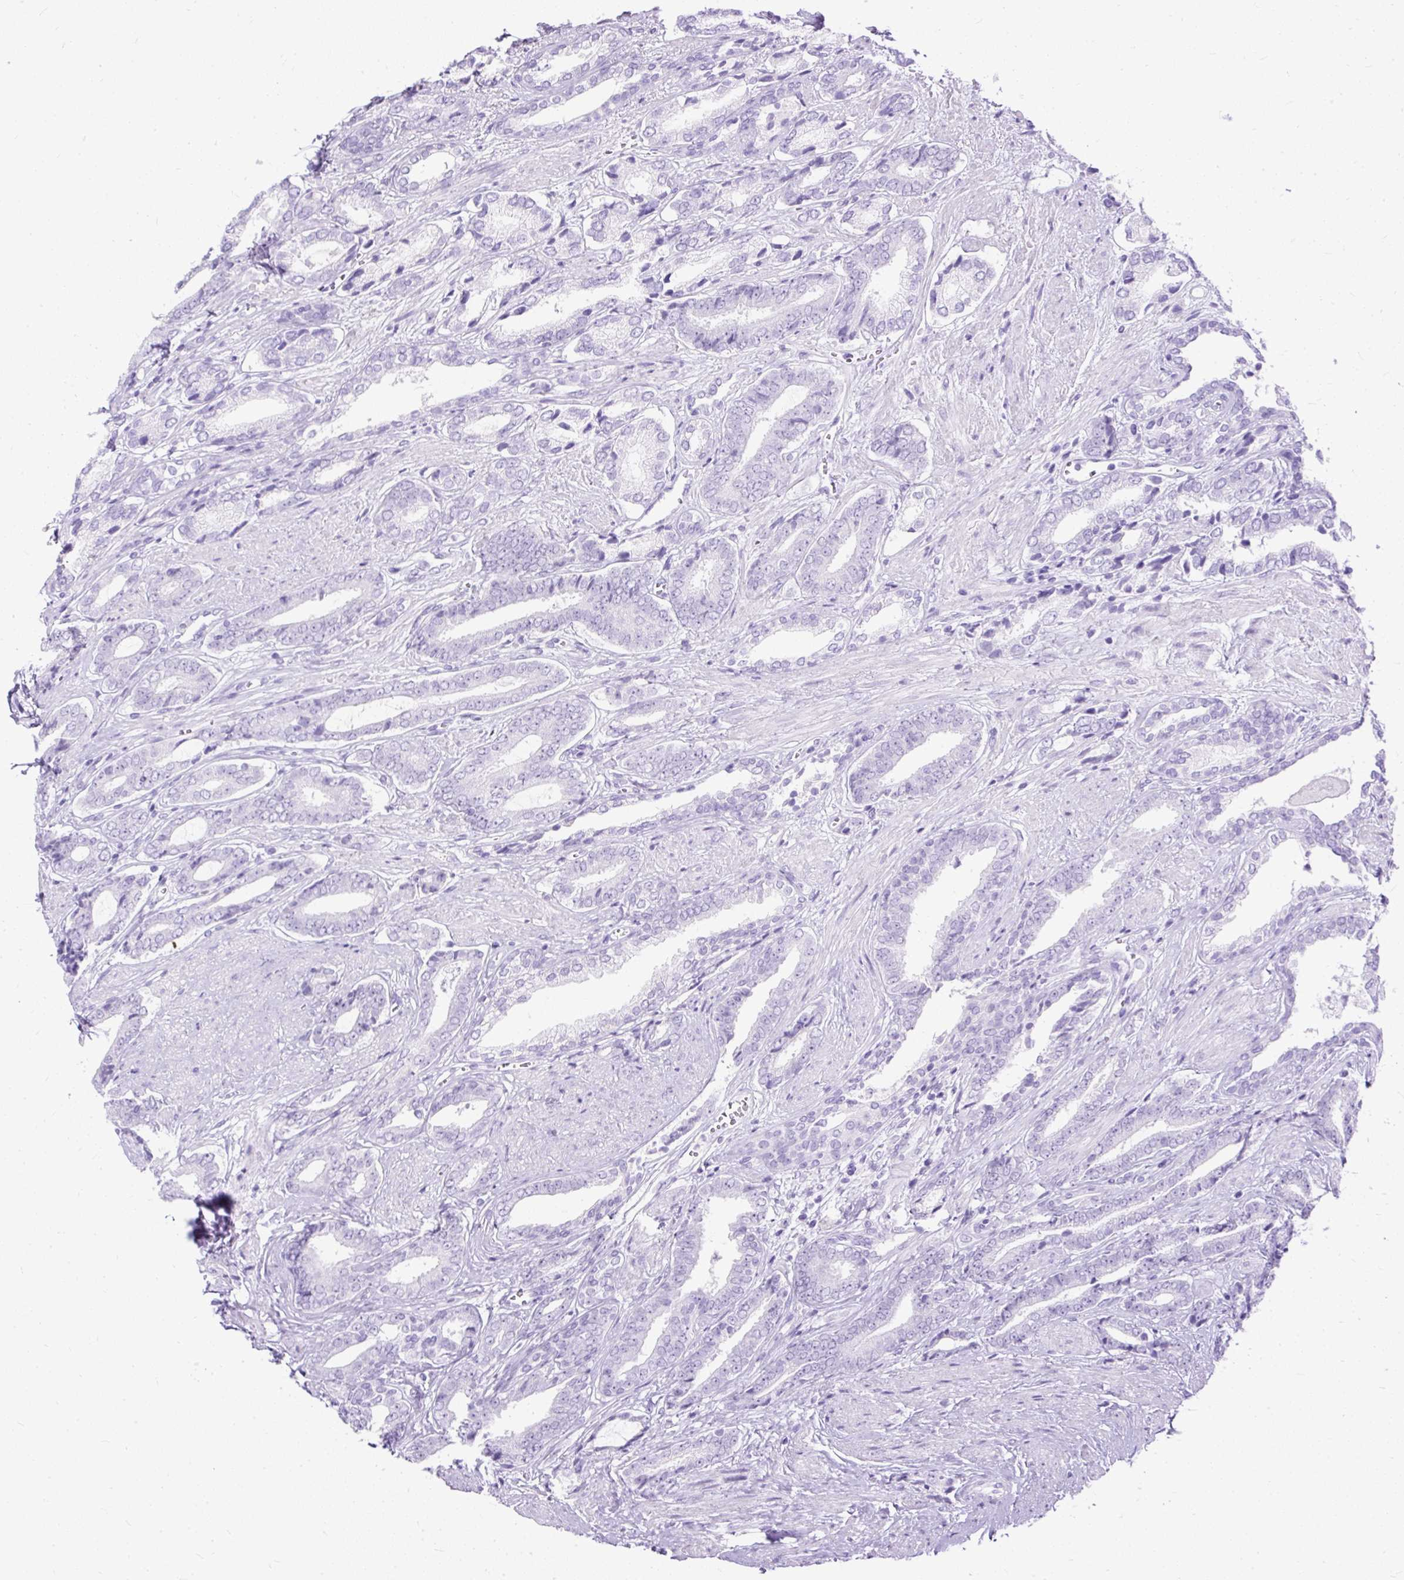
{"staining": {"intensity": "negative", "quantity": "none", "location": "none"}, "tissue": "prostate cancer", "cell_type": "Tumor cells", "image_type": "cancer", "snomed": [{"axis": "morphology", "description": "Adenocarcinoma, NOS"}, {"axis": "topography", "description": "Prostate and seminal vesicle, NOS"}], "caption": "This is a photomicrograph of immunohistochemistry (IHC) staining of prostate cancer (adenocarcinoma), which shows no staining in tumor cells. The staining is performed using DAB brown chromogen with nuclei counter-stained in using hematoxylin.", "gene": "HEY1", "patient": {"sex": "male", "age": 76}}